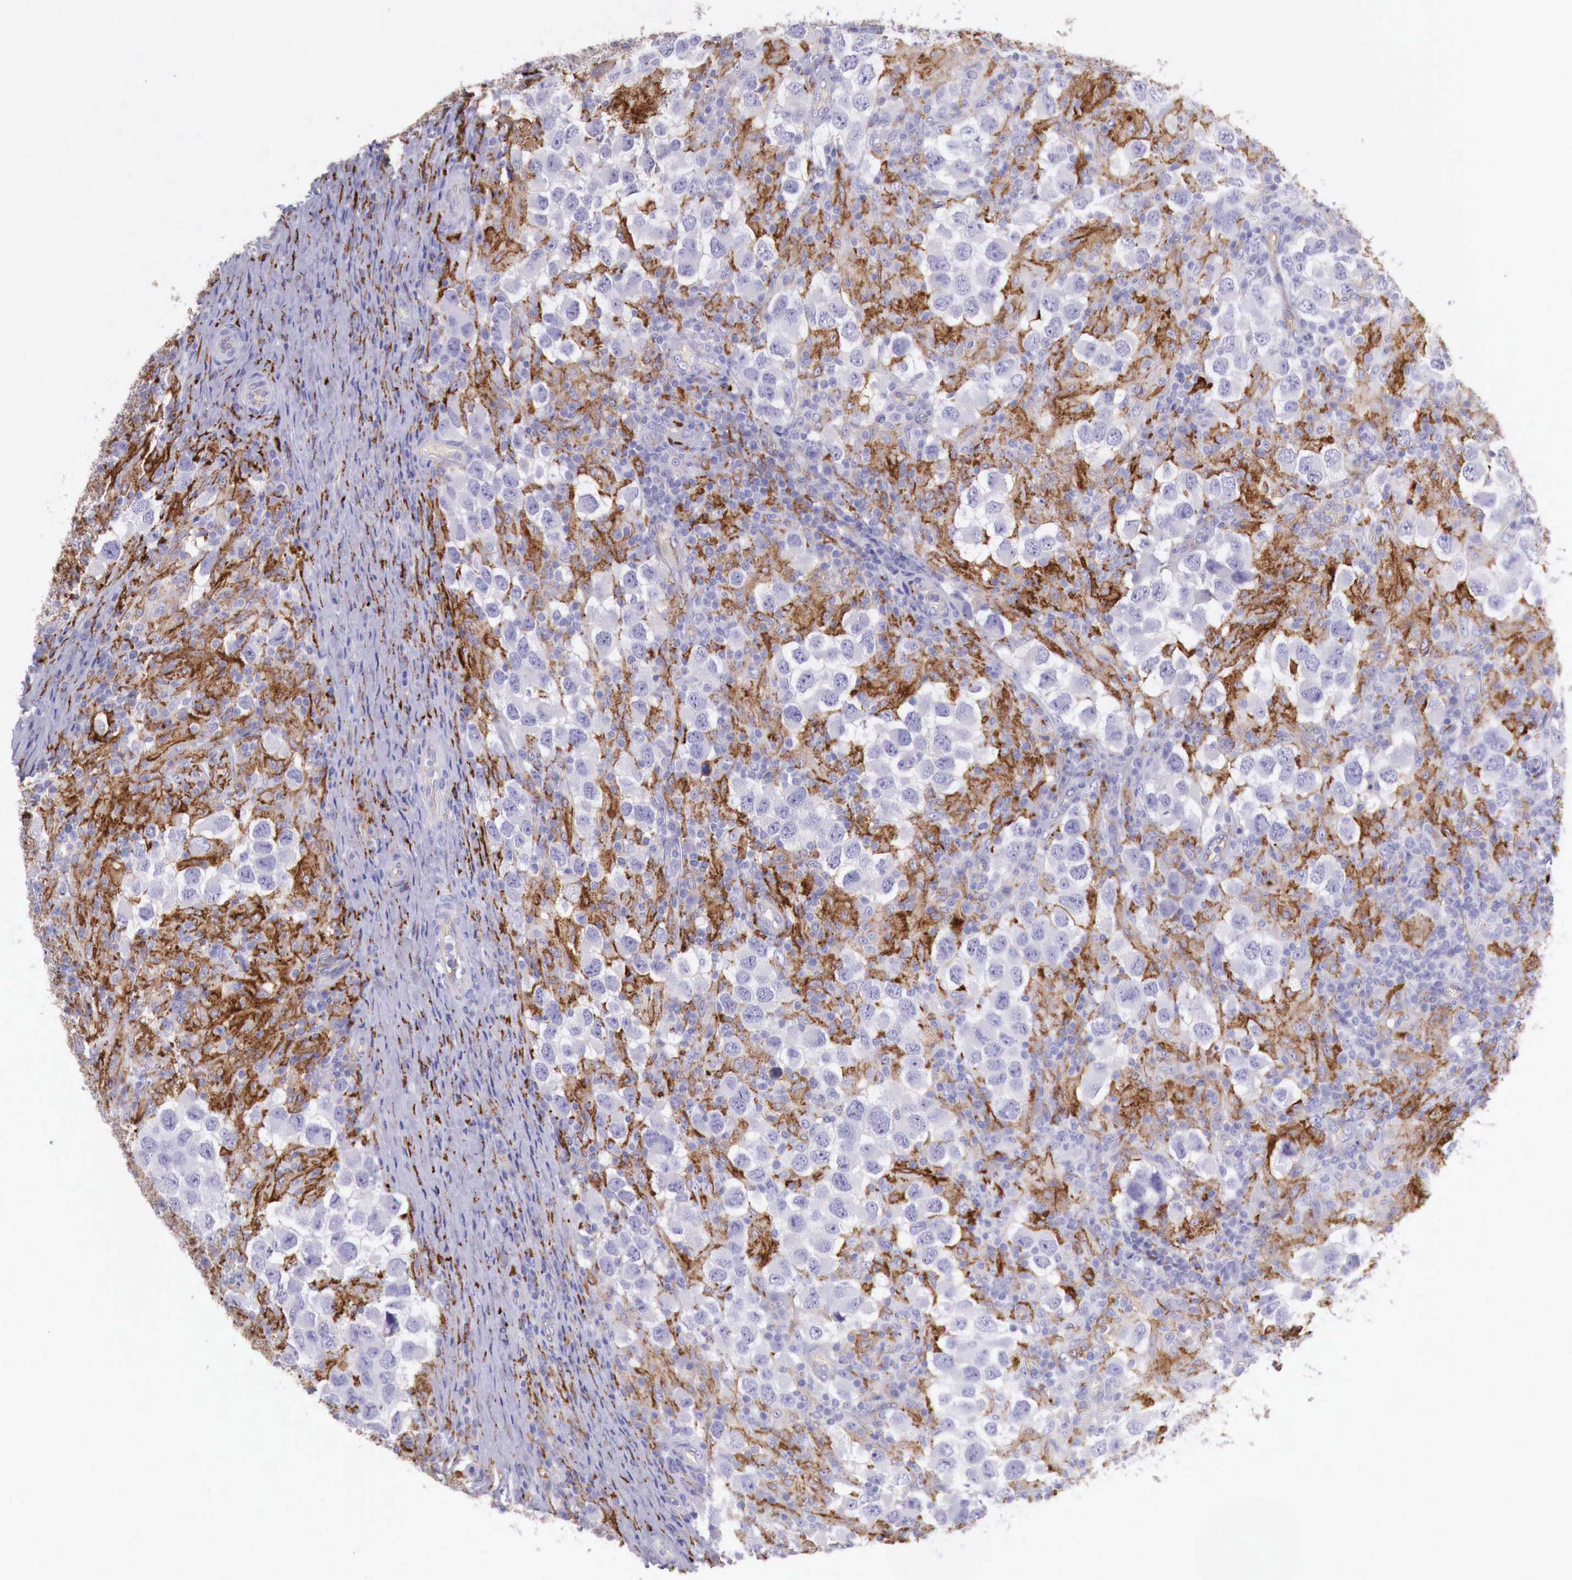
{"staining": {"intensity": "negative", "quantity": "none", "location": "none"}, "tissue": "testis cancer", "cell_type": "Tumor cells", "image_type": "cancer", "snomed": [{"axis": "morphology", "description": "Carcinoma, Embryonal, NOS"}, {"axis": "topography", "description": "Testis"}], "caption": "Human testis embryonal carcinoma stained for a protein using immunohistochemistry (IHC) shows no positivity in tumor cells.", "gene": "MSR1", "patient": {"sex": "male", "age": 21}}